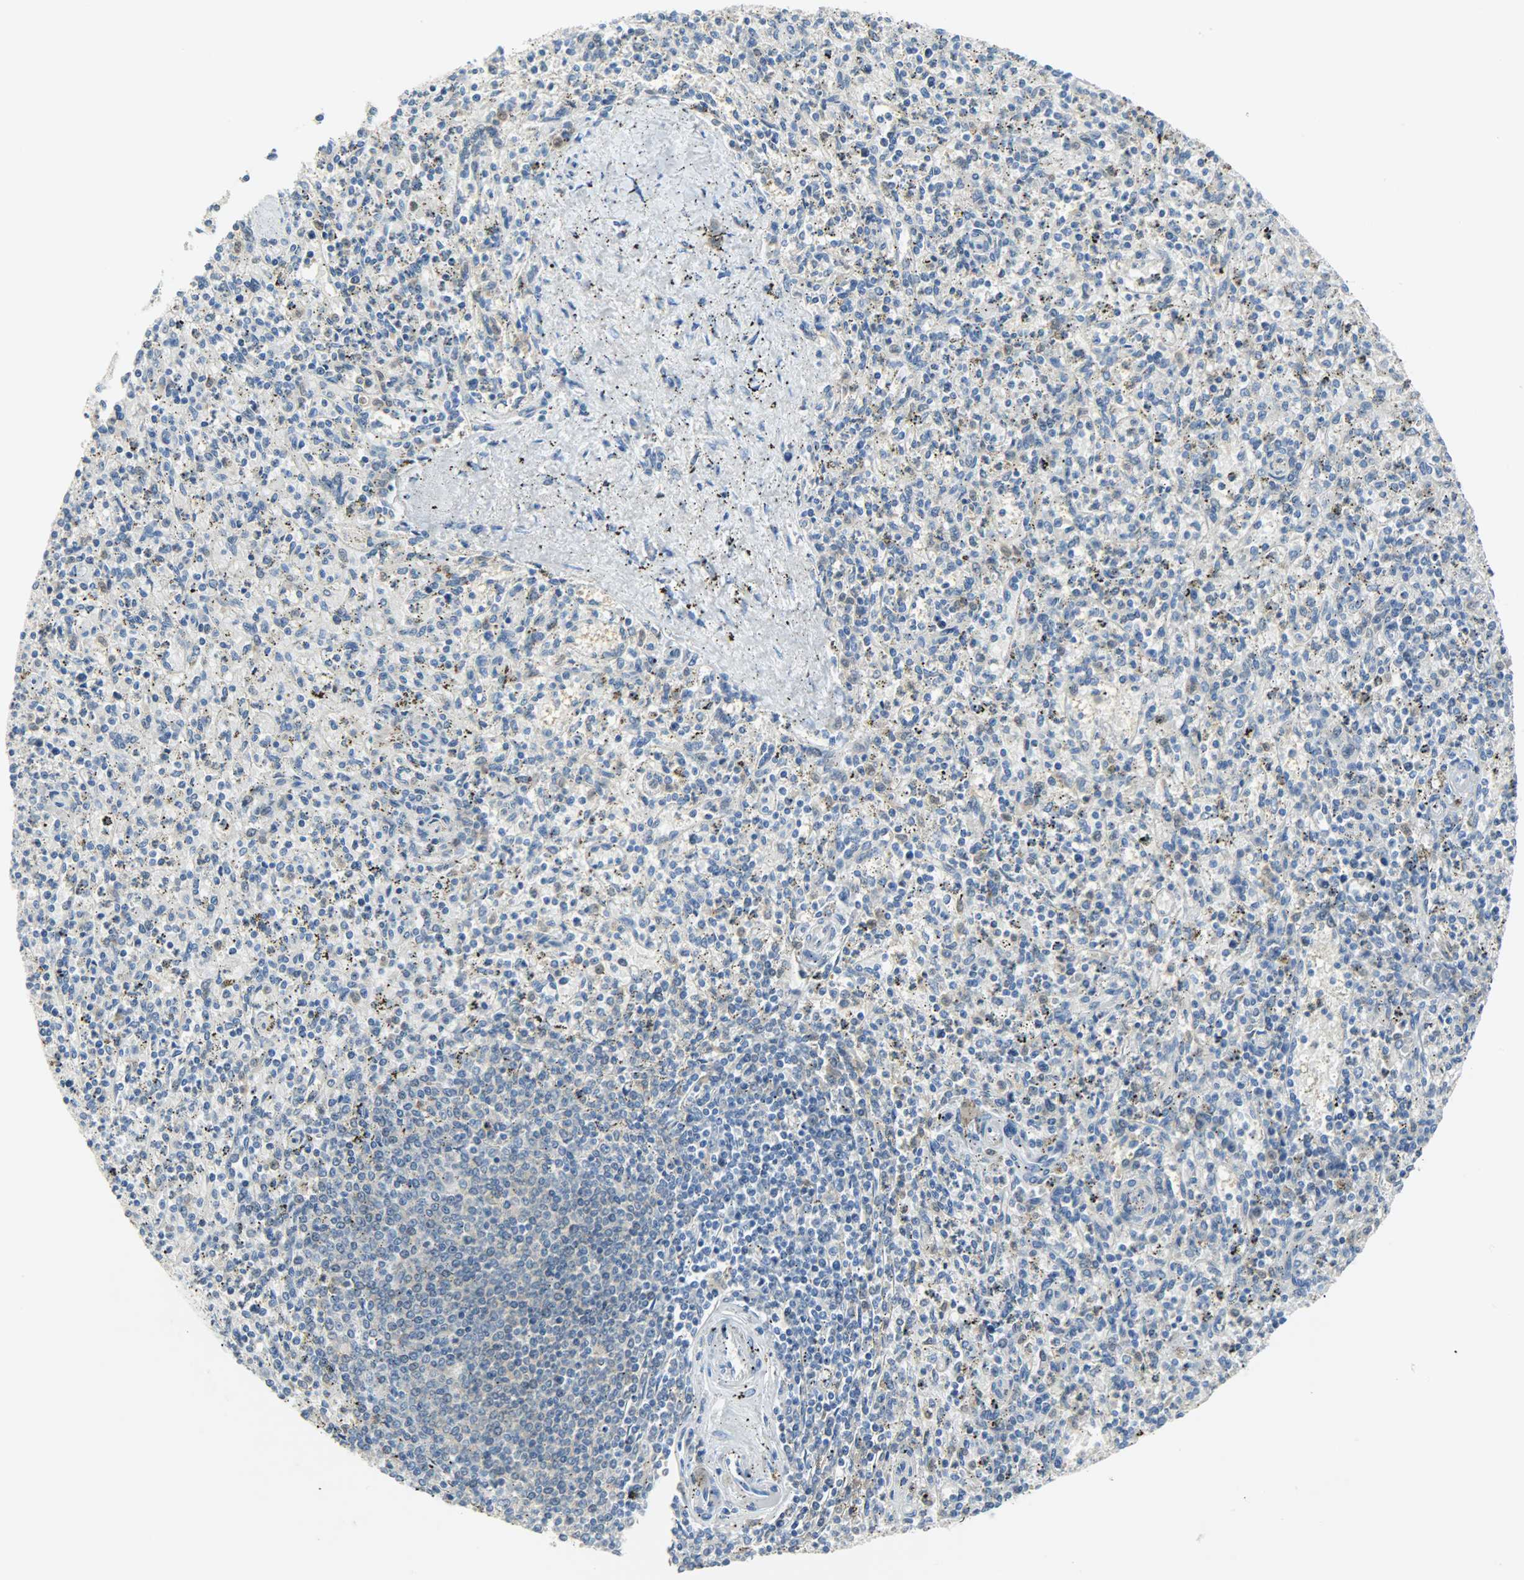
{"staining": {"intensity": "moderate", "quantity": "<25%", "location": "cytoplasmic/membranous,nuclear"}, "tissue": "spleen", "cell_type": "Cells in red pulp", "image_type": "normal", "snomed": [{"axis": "morphology", "description": "Normal tissue, NOS"}, {"axis": "topography", "description": "Spleen"}], "caption": "A high-resolution photomicrograph shows IHC staining of benign spleen, which reveals moderate cytoplasmic/membranous,nuclear staining in approximately <25% of cells in red pulp.", "gene": "EIF4EBP1", "patient": {"sex": "male", "age": 72}}